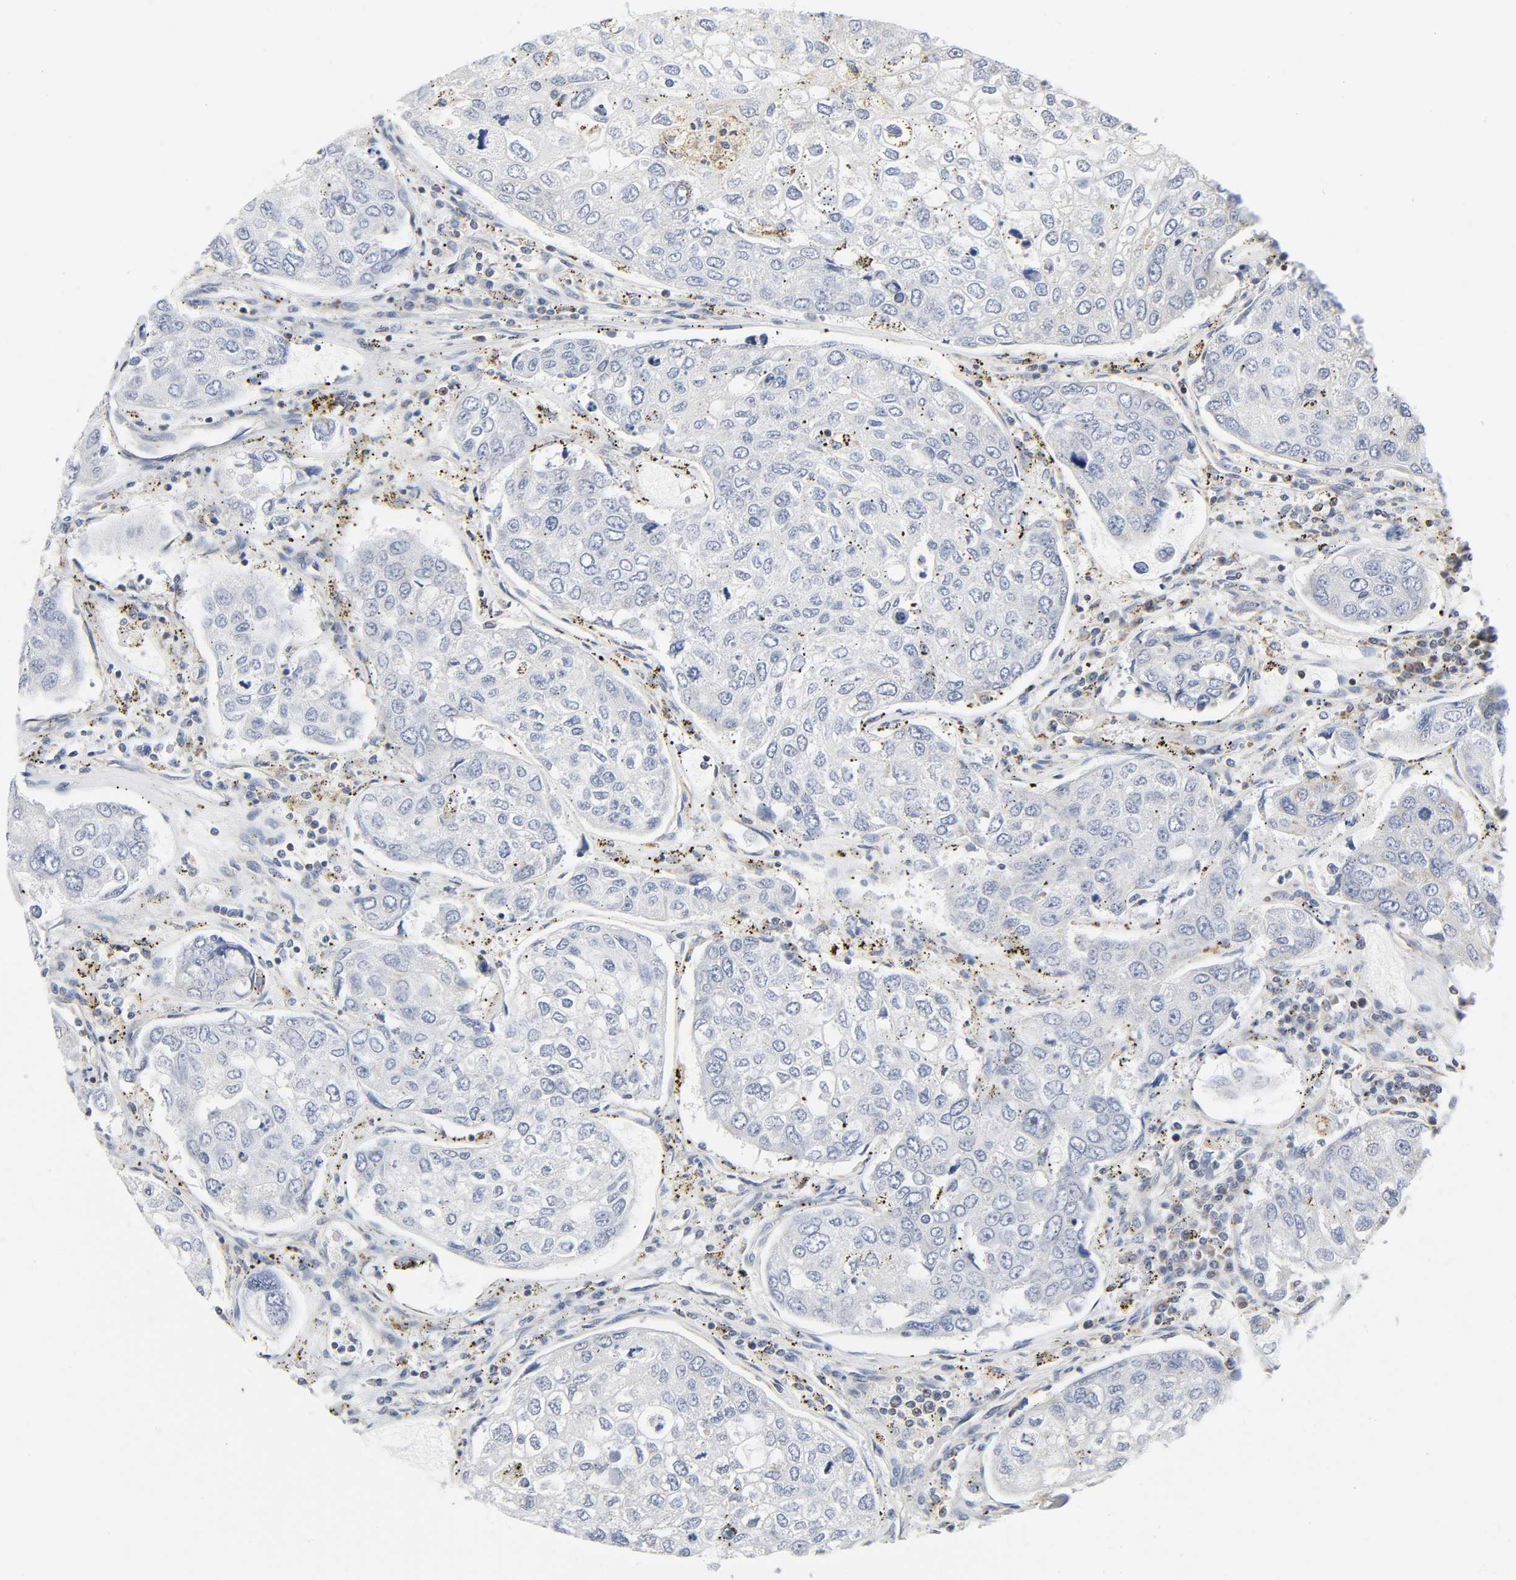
{"staining": {"intensity": "moderate", "quantity": "<25%", "location": "cytoplasmic/membranous"}, "tissue": "urothelial cancer", "cell_type": "Tumor cells", "image_type": "cancer", "snomed": [{"axis": "morphology", "description": "Urothelial carcinoma, High grade"}, {"axis": "topography", "description": "Lymph node"}, {"axis": "topography", "description": "Urinary bladder"}], "caption": "A micrograph showing moderate cytoplasmic/membranous staining in approximately <25% of tumor cells in high-grade urothelial carcinoma, as visualized by brown immunohistochemical staining.", "gene": "BAK1", "patient": {"sex": "male", "age": 51}}